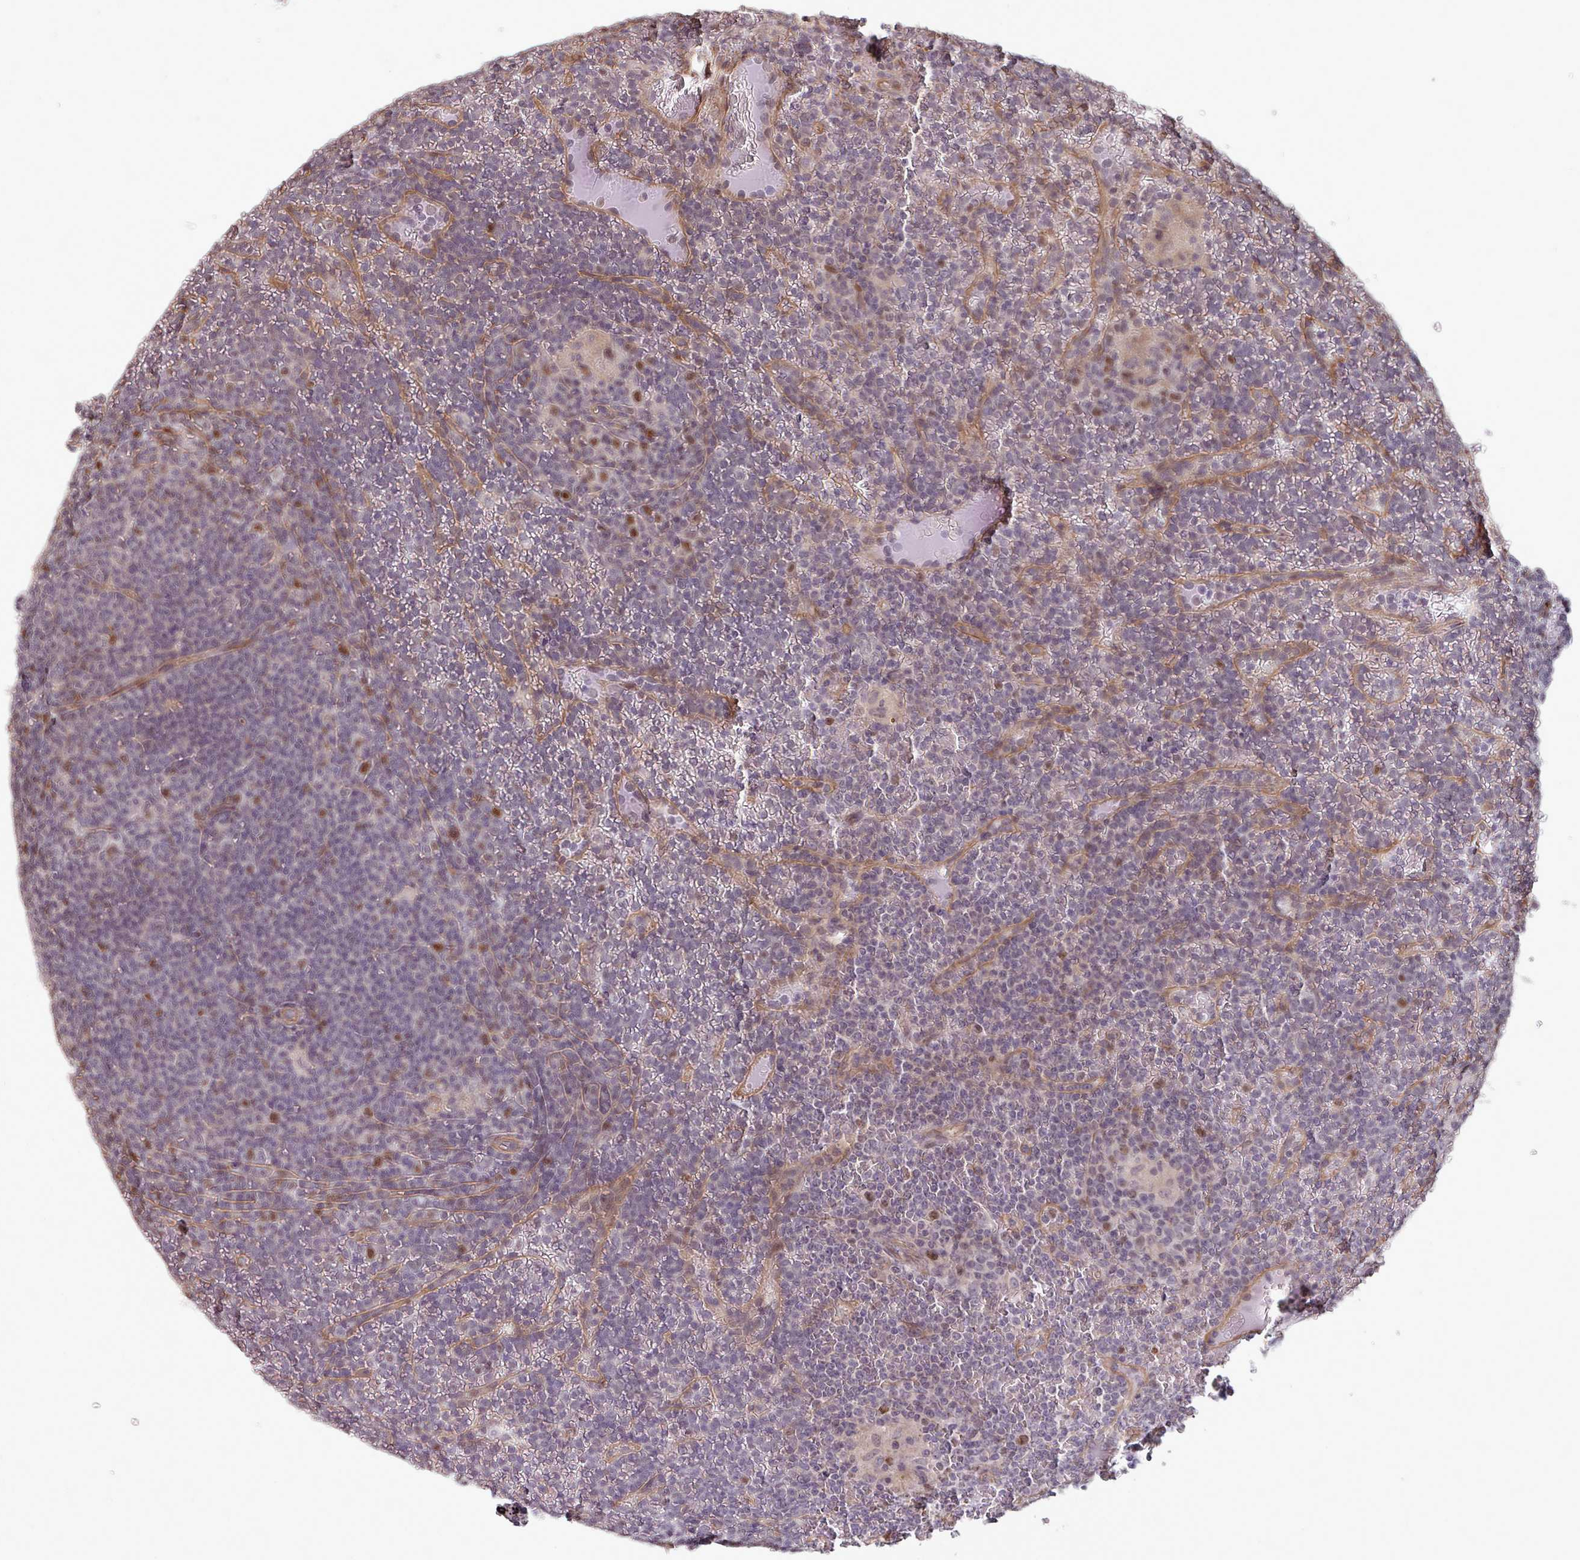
{"staining": {"intensity": "moderate", "quantity": "<25%", "location": "nuclear"}, "tissue": "lymphoma", "cell_type": "Tumor cells", "image_type": "cancer", "snomed": [{"axis": "morphology", "description": "Malignant lymphoma, non-Hodgkin's type, Low grade"}, {"axis": "topography", "description": "Spleen"}], "caption": "IHC micrograph of human lymphoma stained for a protein (brown), which exhibits low levels of moderate nuclear staining in approximately <25% of tumor cells.", "gene": "IPO5", "patient": {"sex": "female", "age": 19}}